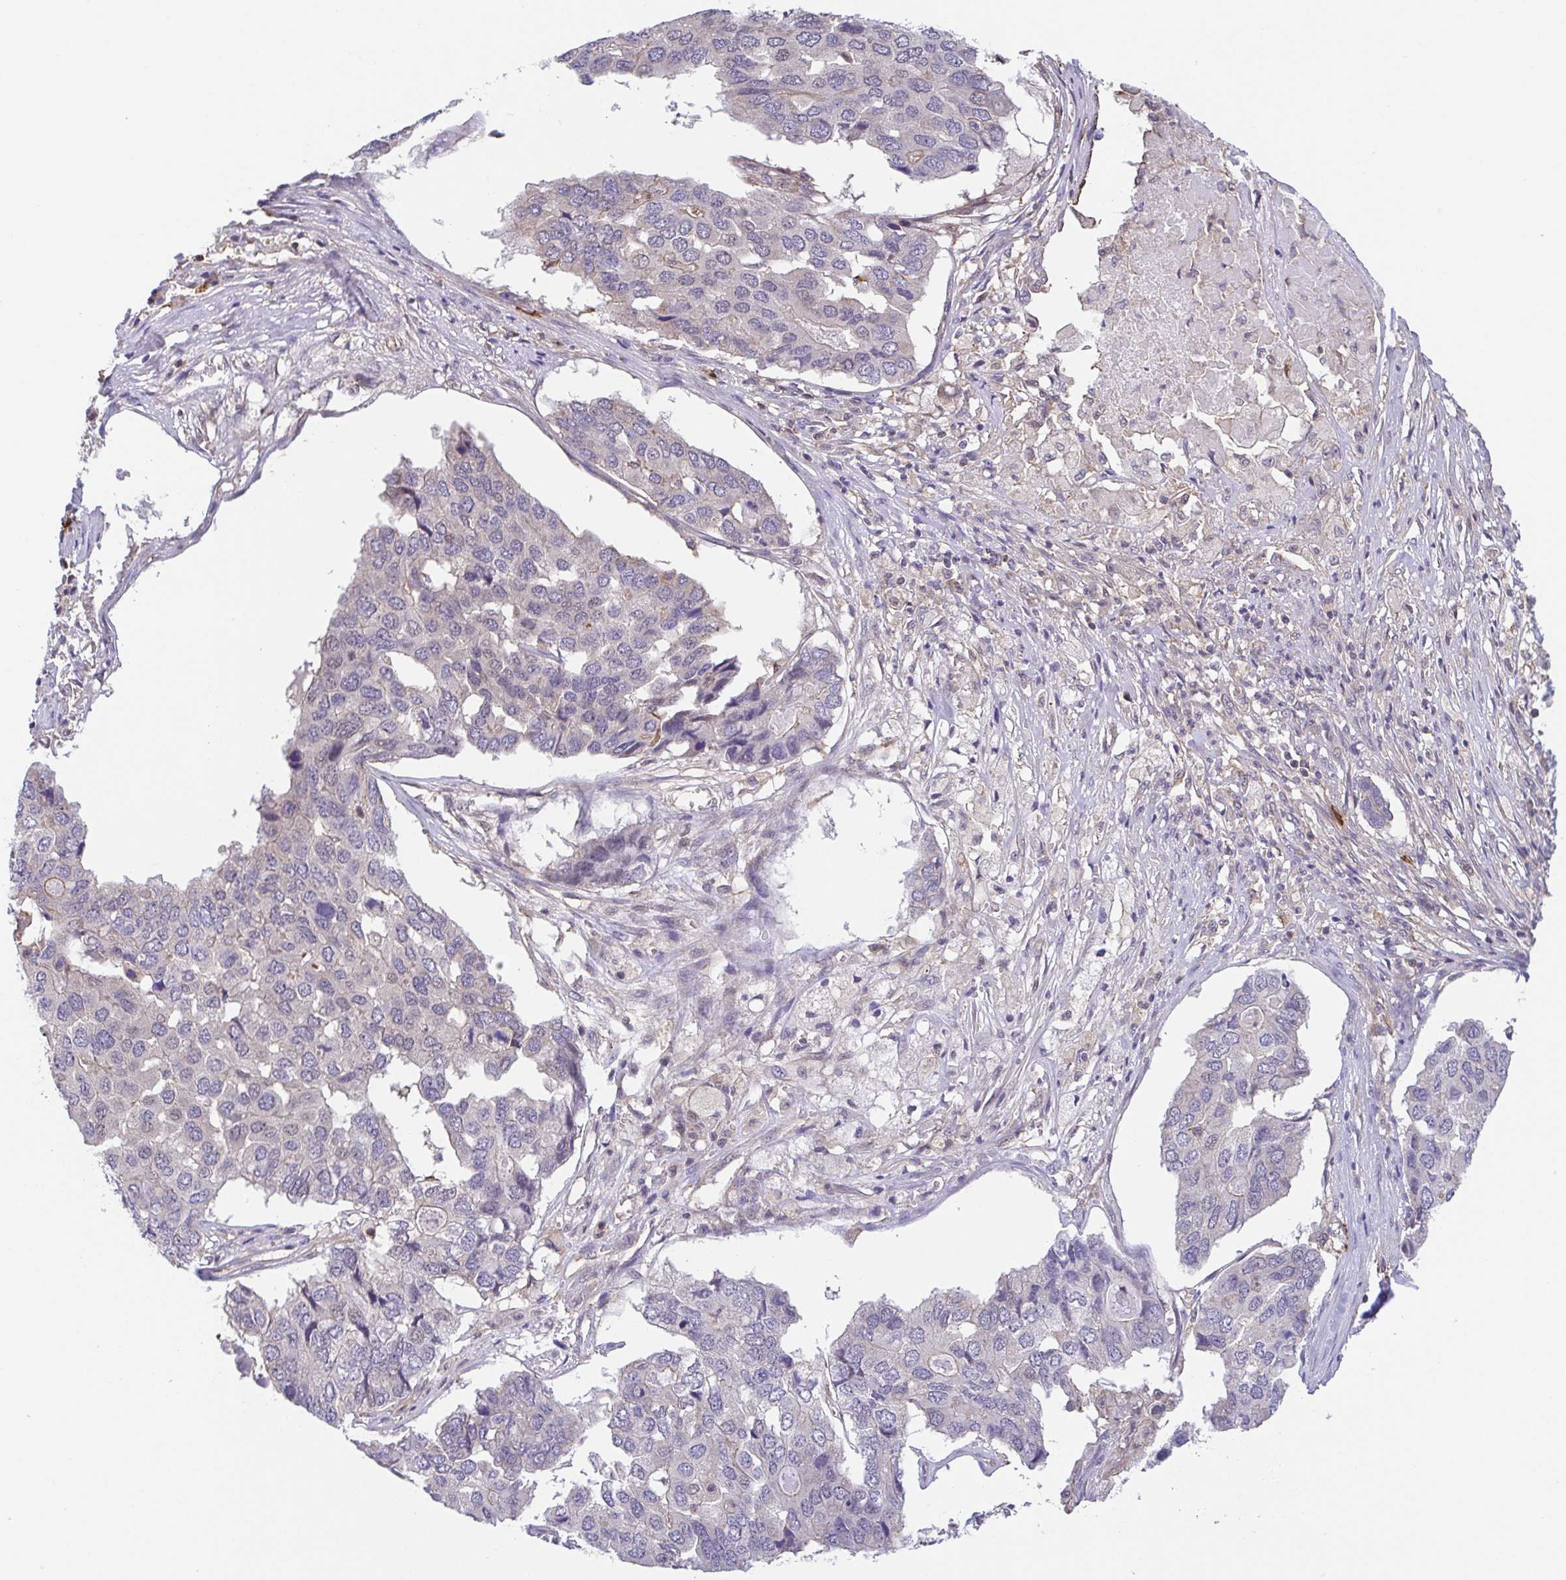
{"staining": {"intensity": "negative", "quantity": "none", "location": "none"}, "tissue": "pancreatic cancer", "cell_type": "Tumor cells", "image_type": "cancer", "snomed": [{"axis": "morphology", "description": "Adenocarcinoma, NOS"}, {"axis": "topography", "description": "Pancreas"}], "caption": "This is an immunohistochemistry (IHC) image of pancreatic adenocarcinoma. There is no staining in tumor cells.", "gene": "PREPL", "patient": {"sex": "male", "age": 50}}